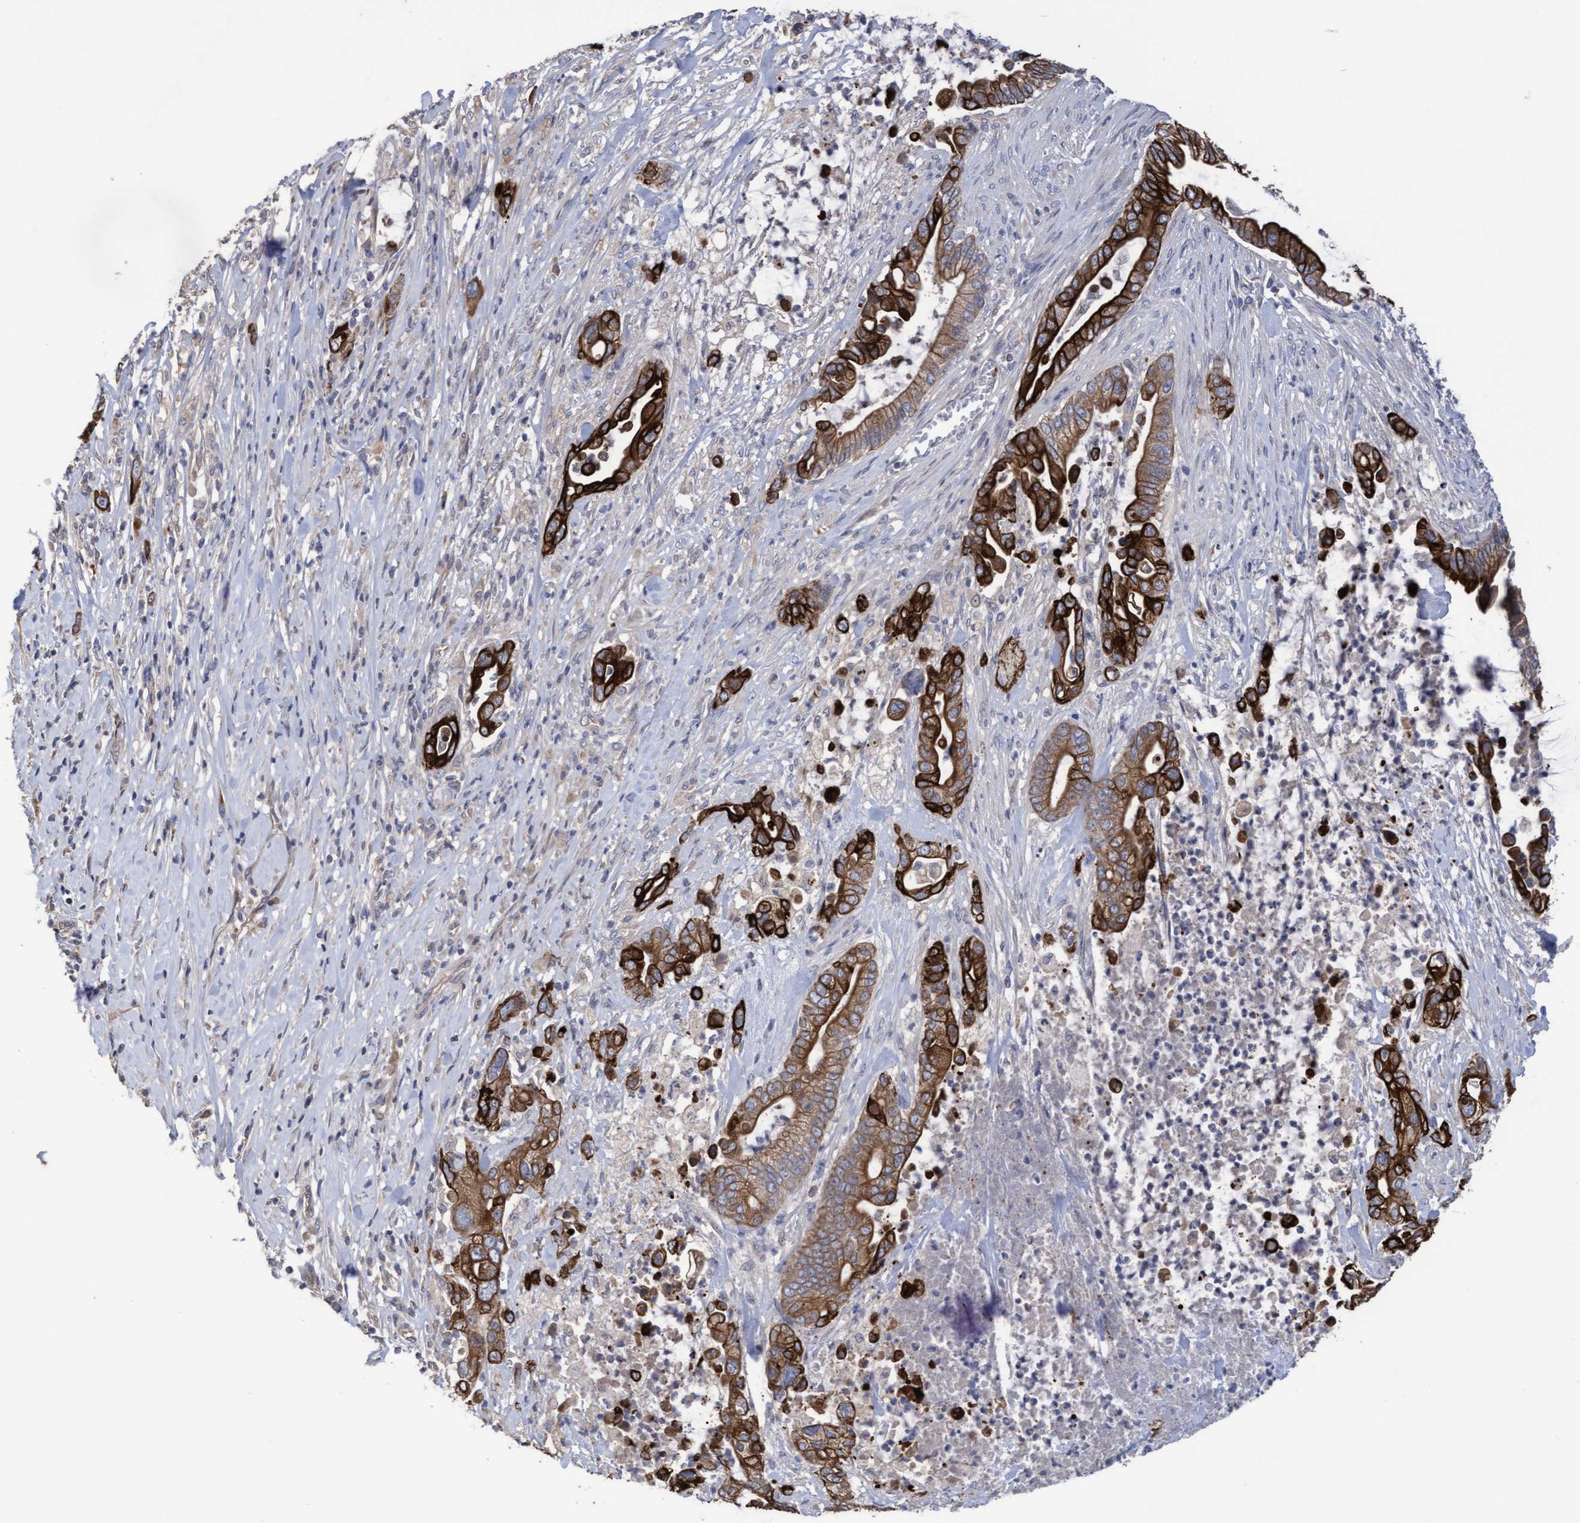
{"staining": {"intensity": "strong", "quantity": ">75%", "location": "cytoplasmic/membranous"}, "tissue": "pancreatic cancer", "cell_type": "Tumor cells", "image_type": "cancer", "snomed": [{"axis": "morphology", "description": "Adenocarcinoma, NOS"}, {"axis": "topography", "description": "Pancreas"}], "caption": "Pancreatic cancer stained with a protein marker displays strong staining in tumor cells.", "gene": "KRT24", "patient": {"sex": "male", "age": 69}}